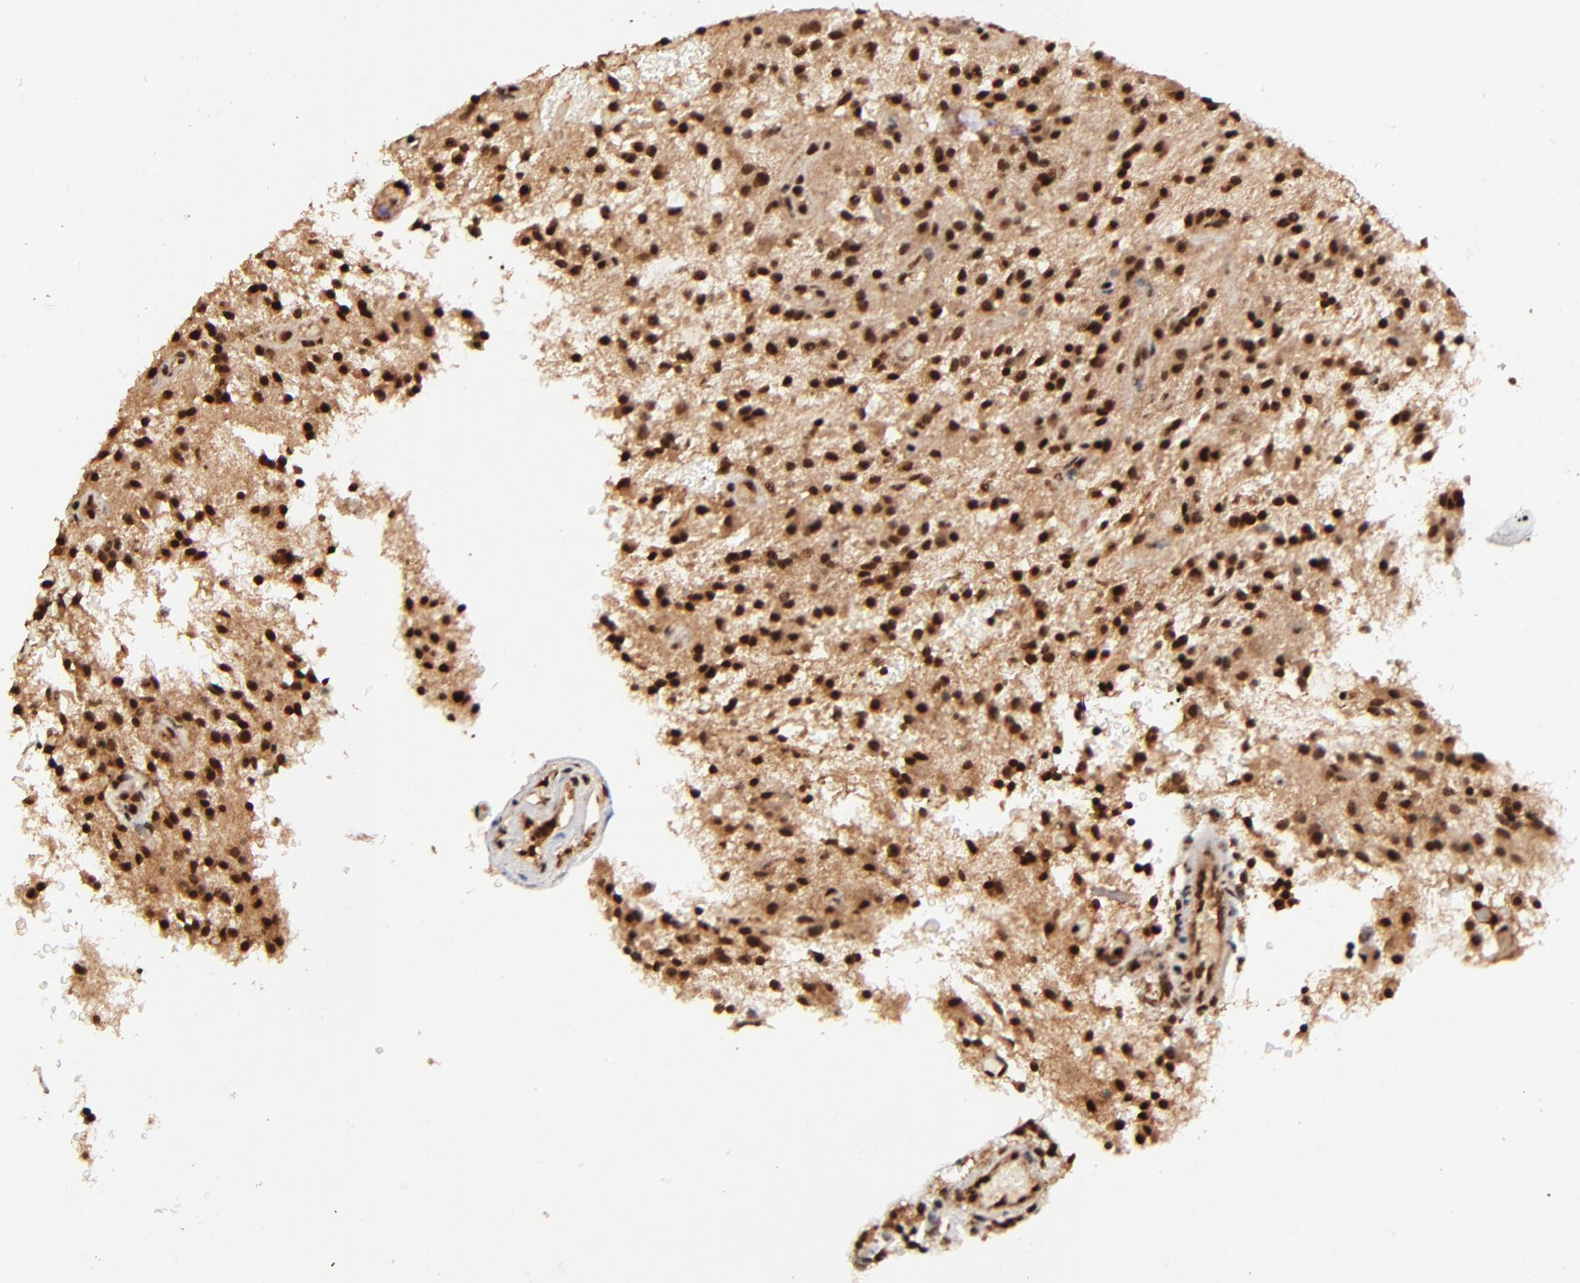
{"staining": {"intensity": "strong", "quantity": ">75%", "location": "cytoplasmic/membranous,nuclear"}, "tissue": "glioma", "cell_type": "Tumor cells", "image_type": "cancer", "snomed": [{"axis": "morphology", "description": "Glioma, malignant, NOS"}, {"axis": "topography", "description": "Cerebellum"}], "caption": "Human glioma stained for a protein (brown) demonstrates strong cytoplasmic/membranous and nuclear positive expression in about >75% of tumor cells.", "gene": "MED12", "patient": {"sex": "female", "age": 10}}